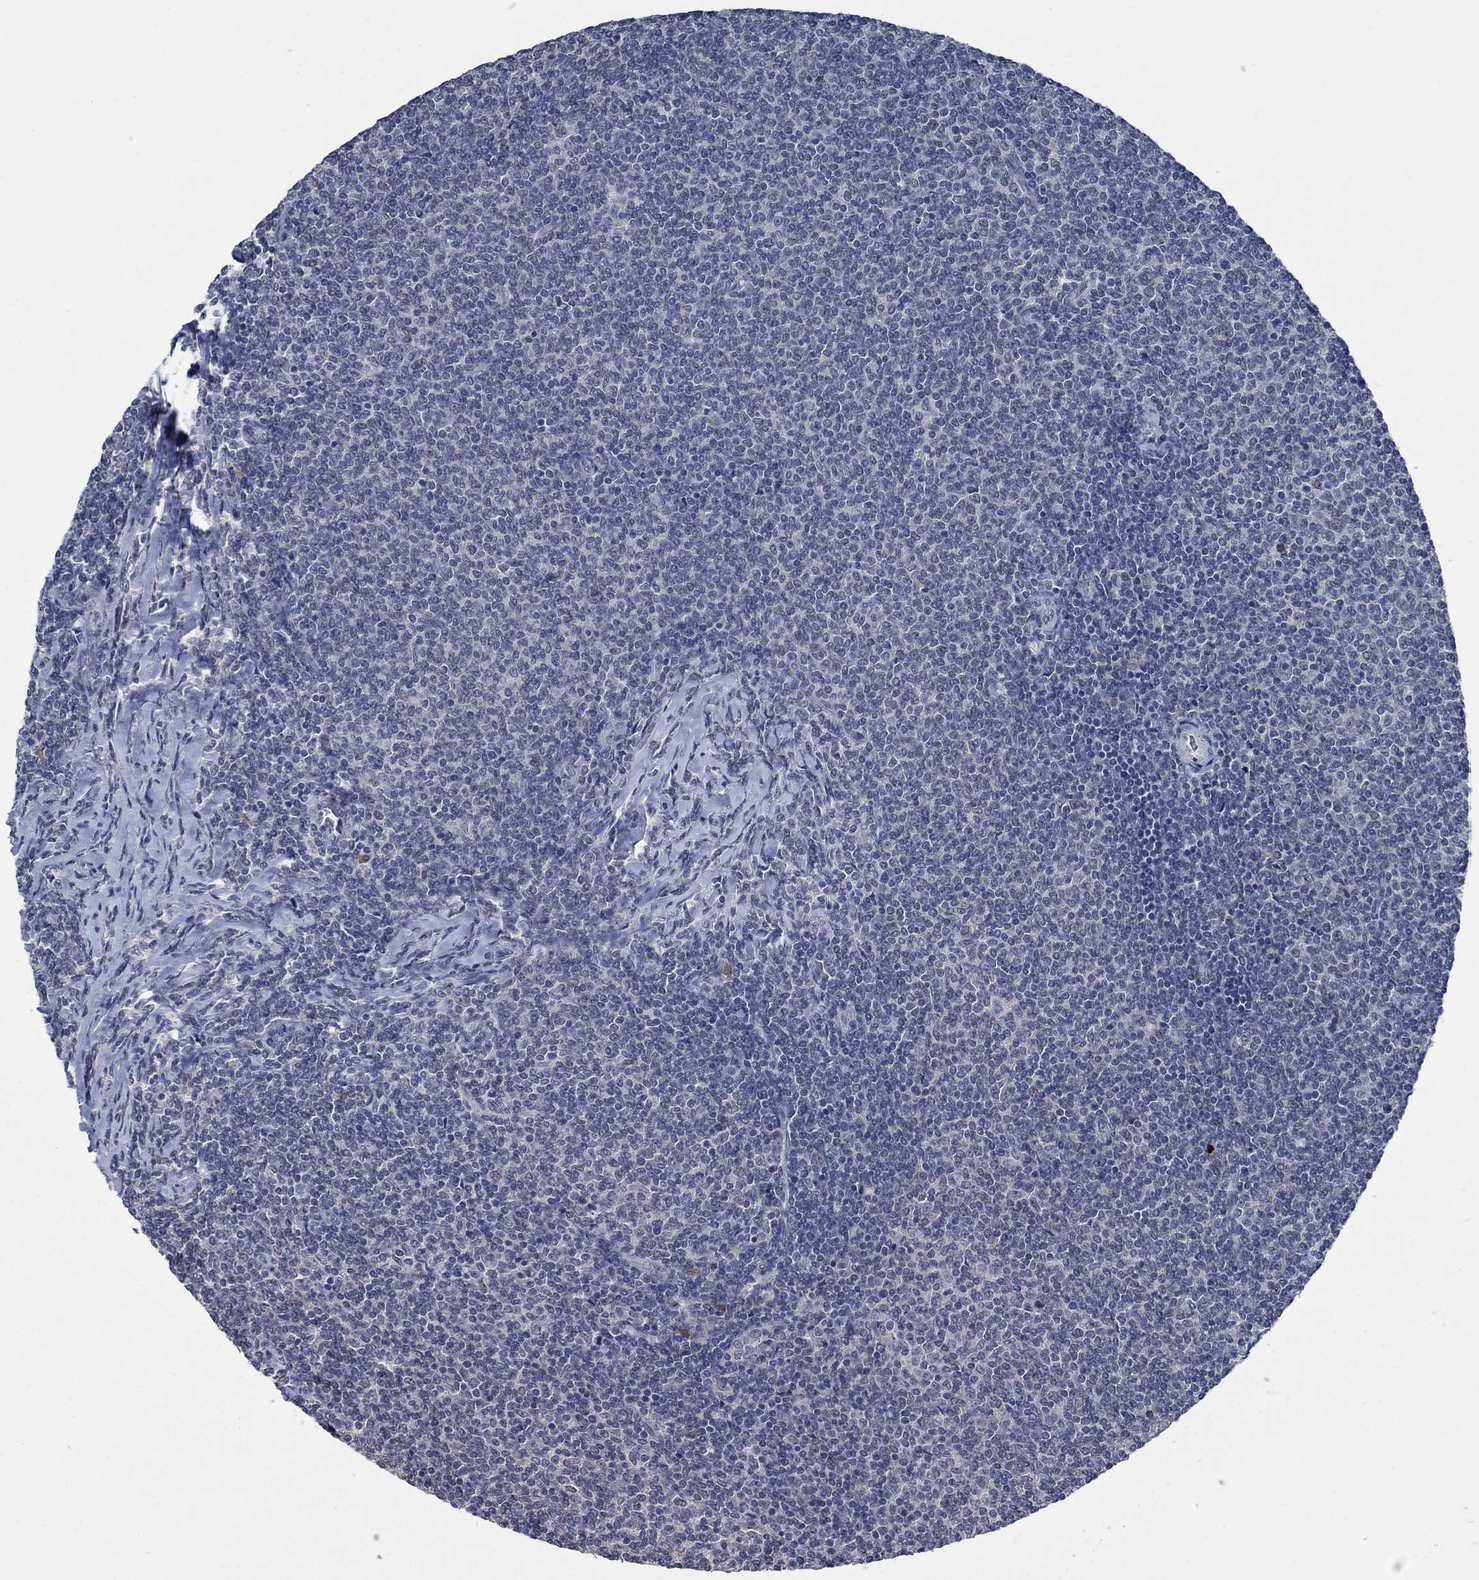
{"staining": {"intensity": "negative", "quantity": "none", "location": "none"}, "tissue": "lymphoma", "cell_type": "Tumor cells", "image_type": "cancer", "snomed": [{"axis": "morphology", "description": "Malignant lymphoma, non-Hodgkin's type, Low grade"}, {"axis": "topography", "description": "Lymph node"}], "caption": "Tumor cells show no significant positivity in lymphoma.", "gene": "OBSCN", "patient": {"sex": "male", "age": 52}}